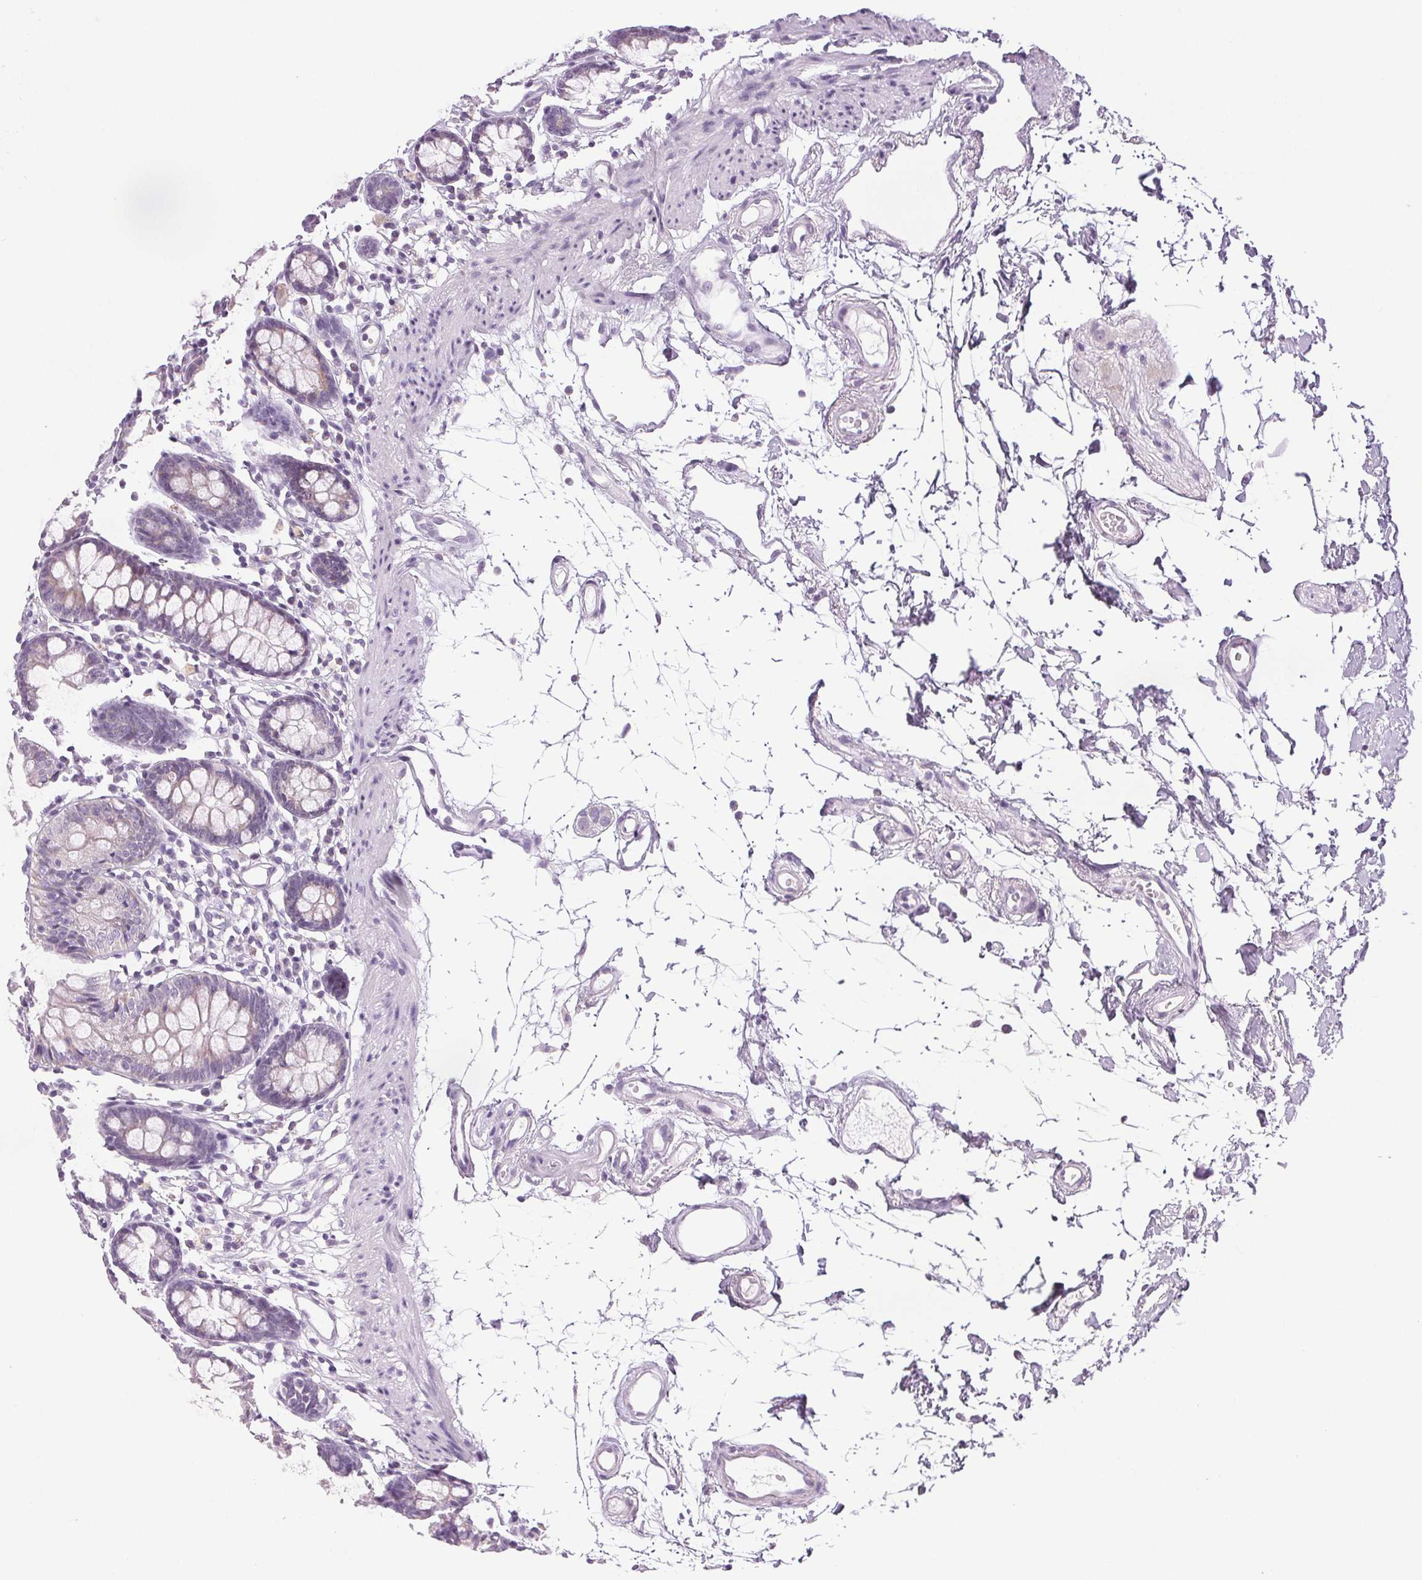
{"staining": {"intensity": "weak", "quantity": "<25%", "location": "cytoplasmic/membranous"}, "tissue": "colon", "cell_type": "Endothelial cells", "image_type": "normal", "snomed": [{"axis": "morphology", "description": "Normal tissue, NOS"}, {"axis": "topography", "description": "Colon"}], "caption": "IHC of benign human colon reveals no staining in endothelial cells.", "gene": "COL7A1", "patient": {"sex": "female", "age": 84}}